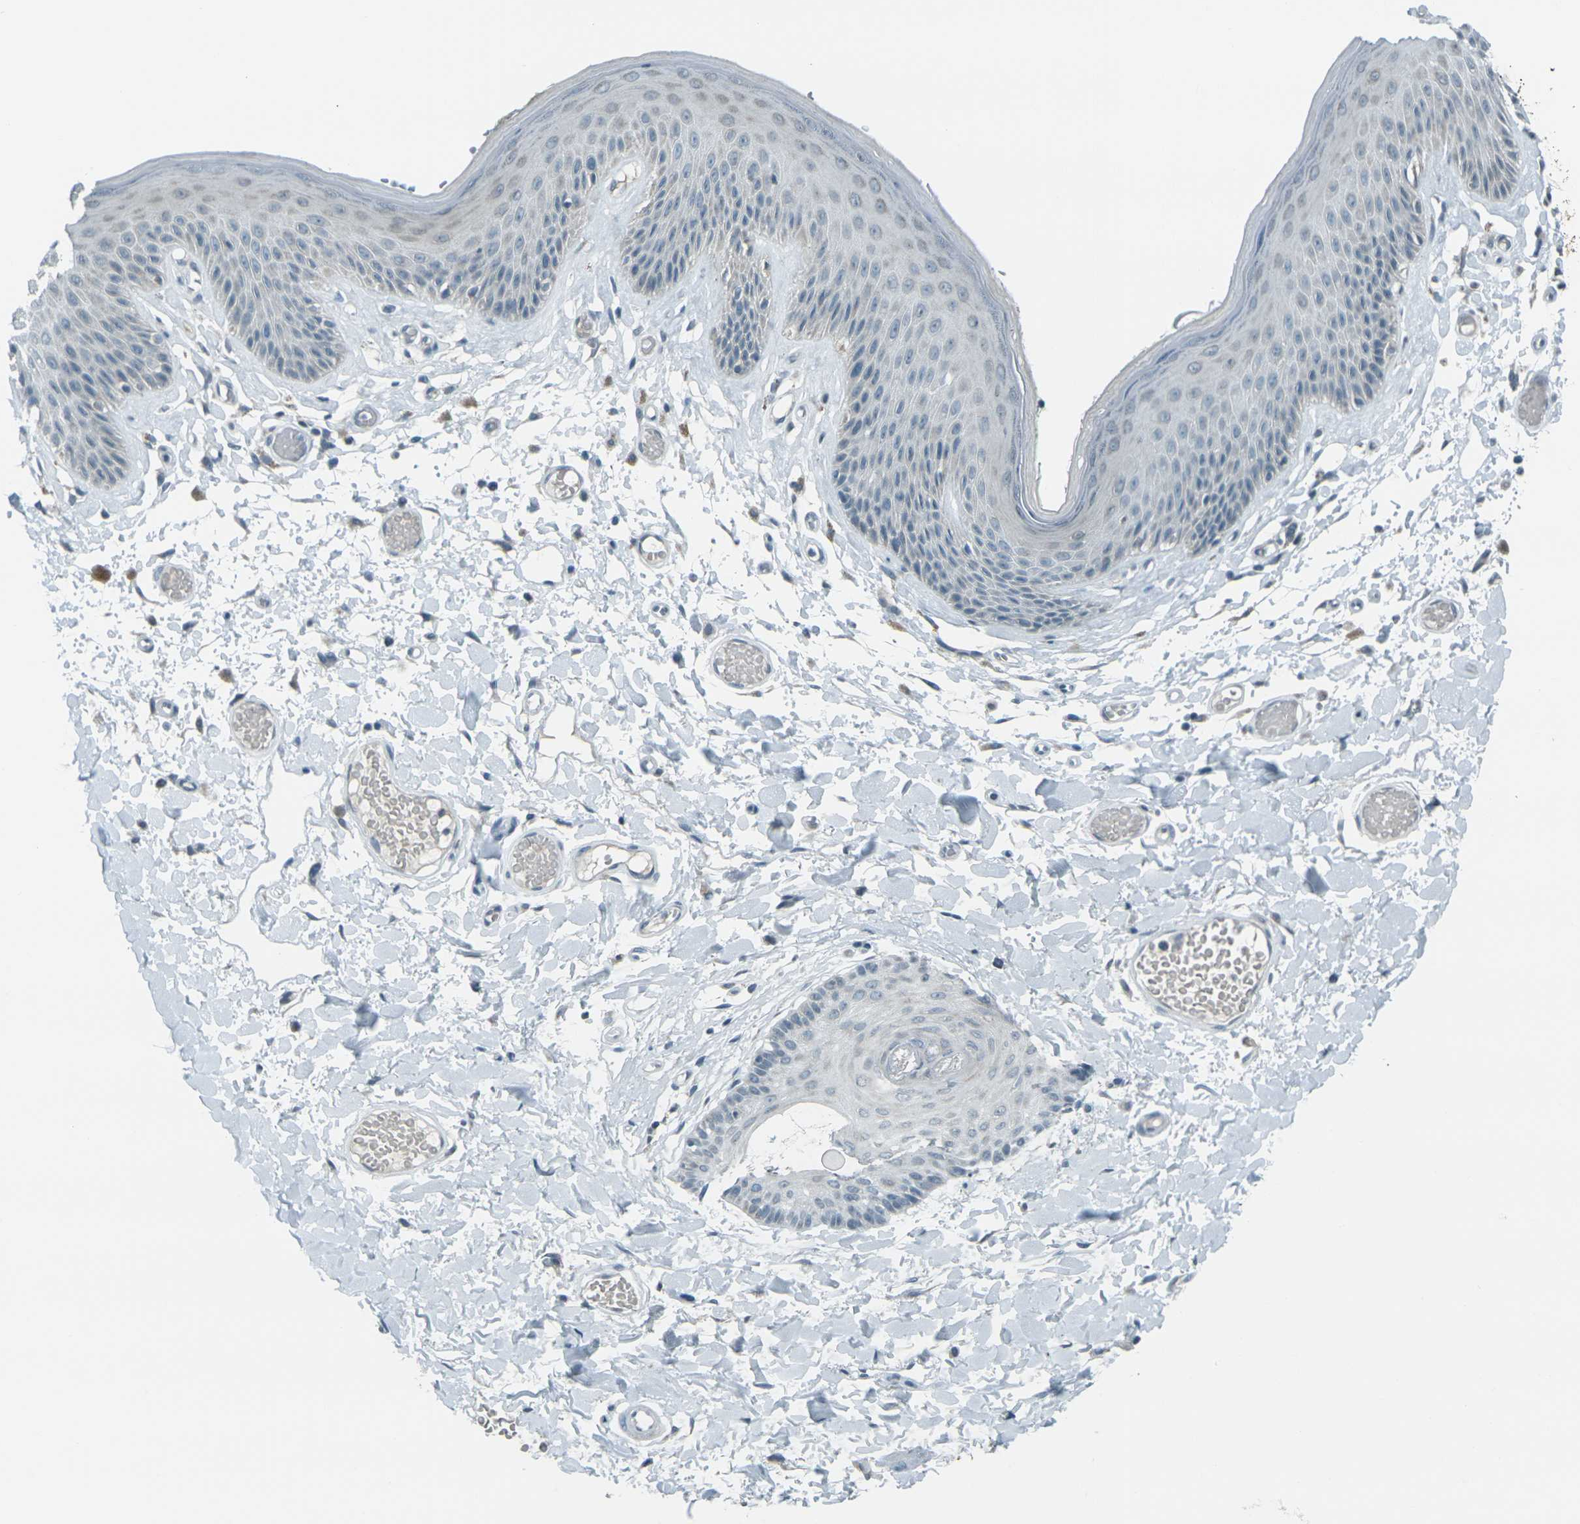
{"staining": {"intensity": "weak", "quantity": "<25%", "location": "cytoplasmic/membranous"}, "tissue": "skin", "cell_type": "Epidermal cells", "image_type": "normal", "snomed": [{"axis": "morphology", "description": "Normal tissue, NOS"}, {"axis": "topography", "description": "Vulva"}], "caption": "Immunohistochemical staining of unremarkable human skin shows no significant positivity in epidermal cells.", "gene": "H2BC1", "patient": {"sex": "female", "age": 73}}